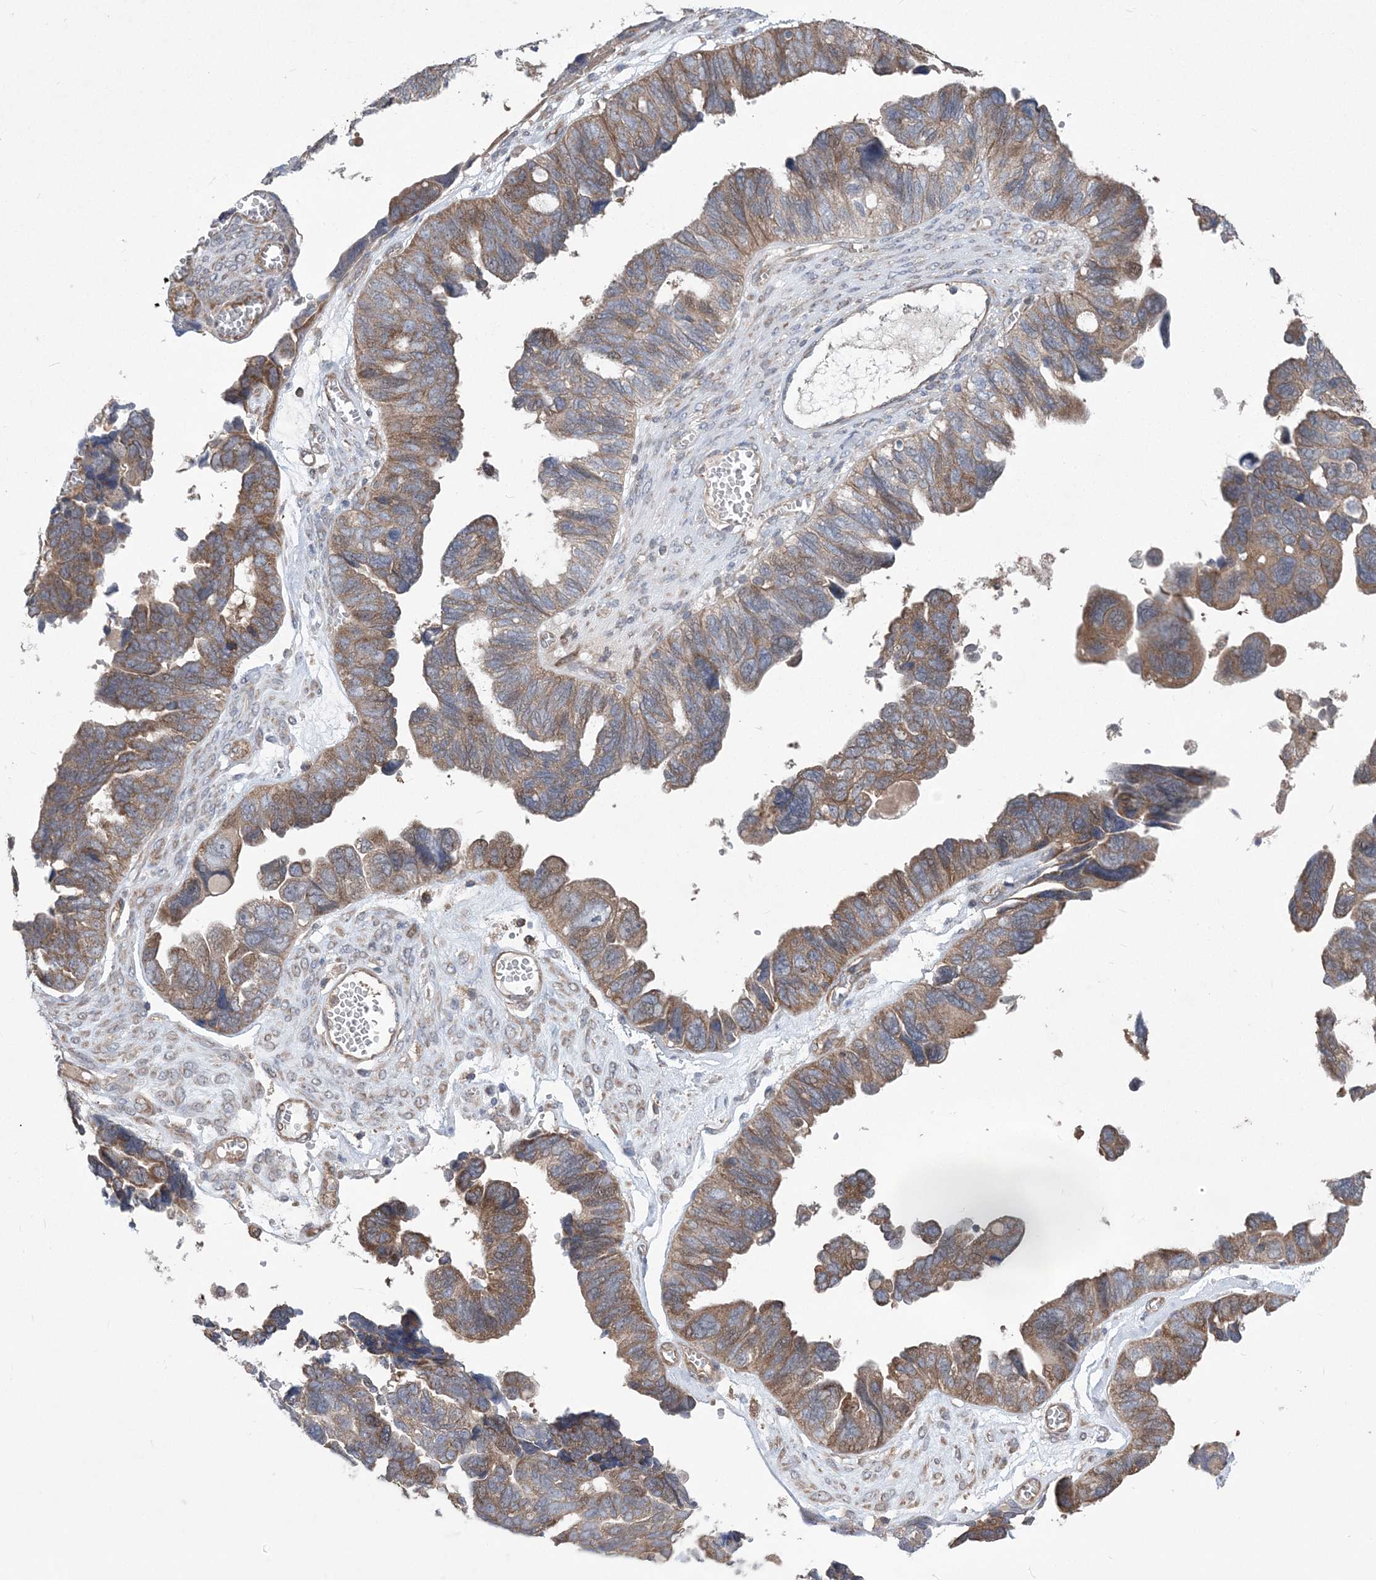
{"staining": {"intensity": "moderate", "quantity": ">75%", "location": "cytoplasmic/membranous"}, "tissue": "ovarian cancer", "cell_type": "Tumor cells", "image_type": "cancer", "snomed": [{"axis": "morphology", "description": "Cystadenocarcinoma, serous, NOS"}, {"axis": "topography", "description": "Ovary"}], "caption": "Immunohistochemical staining of human ovarian serous cystadenocarcinoma demonstrates medium levels of moderate cytoplasmic/membranous expression in about >75% of tumor cells. Nuclei are stained in blue.", "gene": "MTRF1L", "patient": {"sex": "female", "age": 79}}